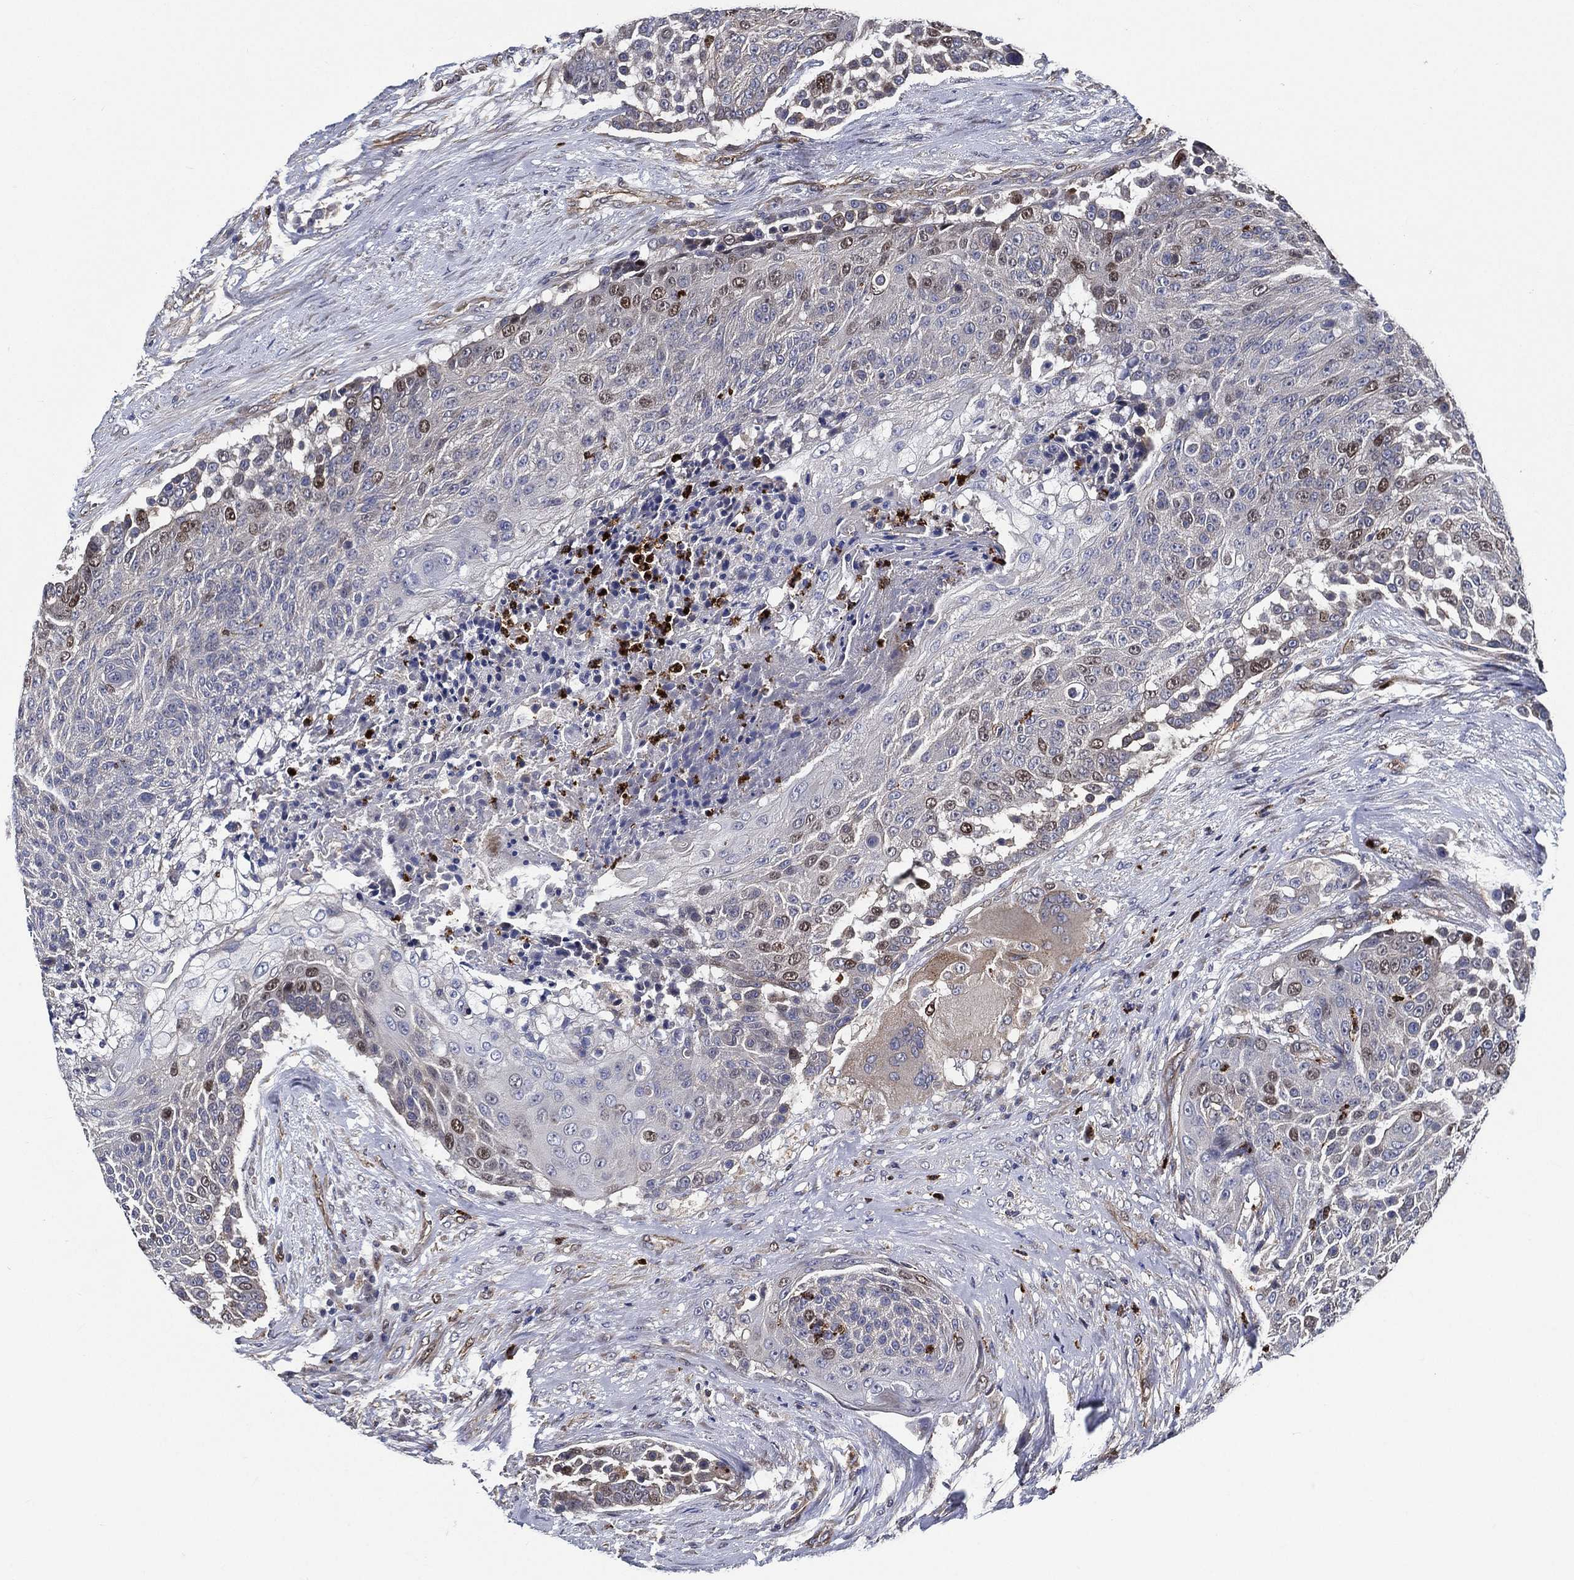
{"staining": {"intensity": "moderate", "quantity": "<25%", "location": "nuclear"}, "tissue": "urothelial cancer", "cell_type": "Tumor cells", "image_type": "cancer", "snomed": [{"axis": "morphology", "description": "Urothelial carcinoma, High grade"}, {"axis": "topography", "description": "Urinary bladder"}], "caption": "Immunohistochemistry (IHC) photomicrograph of neoplastic tissue: urothelial carcinoma (high-grade) stained using IHC exhibits low levels of moderate protein expression localized specifically in the nuclear of tumor cells, appearing as a nuclear brown color.", "gene": "KIF20B", "patient": {"sex": "female", "age": 63}}